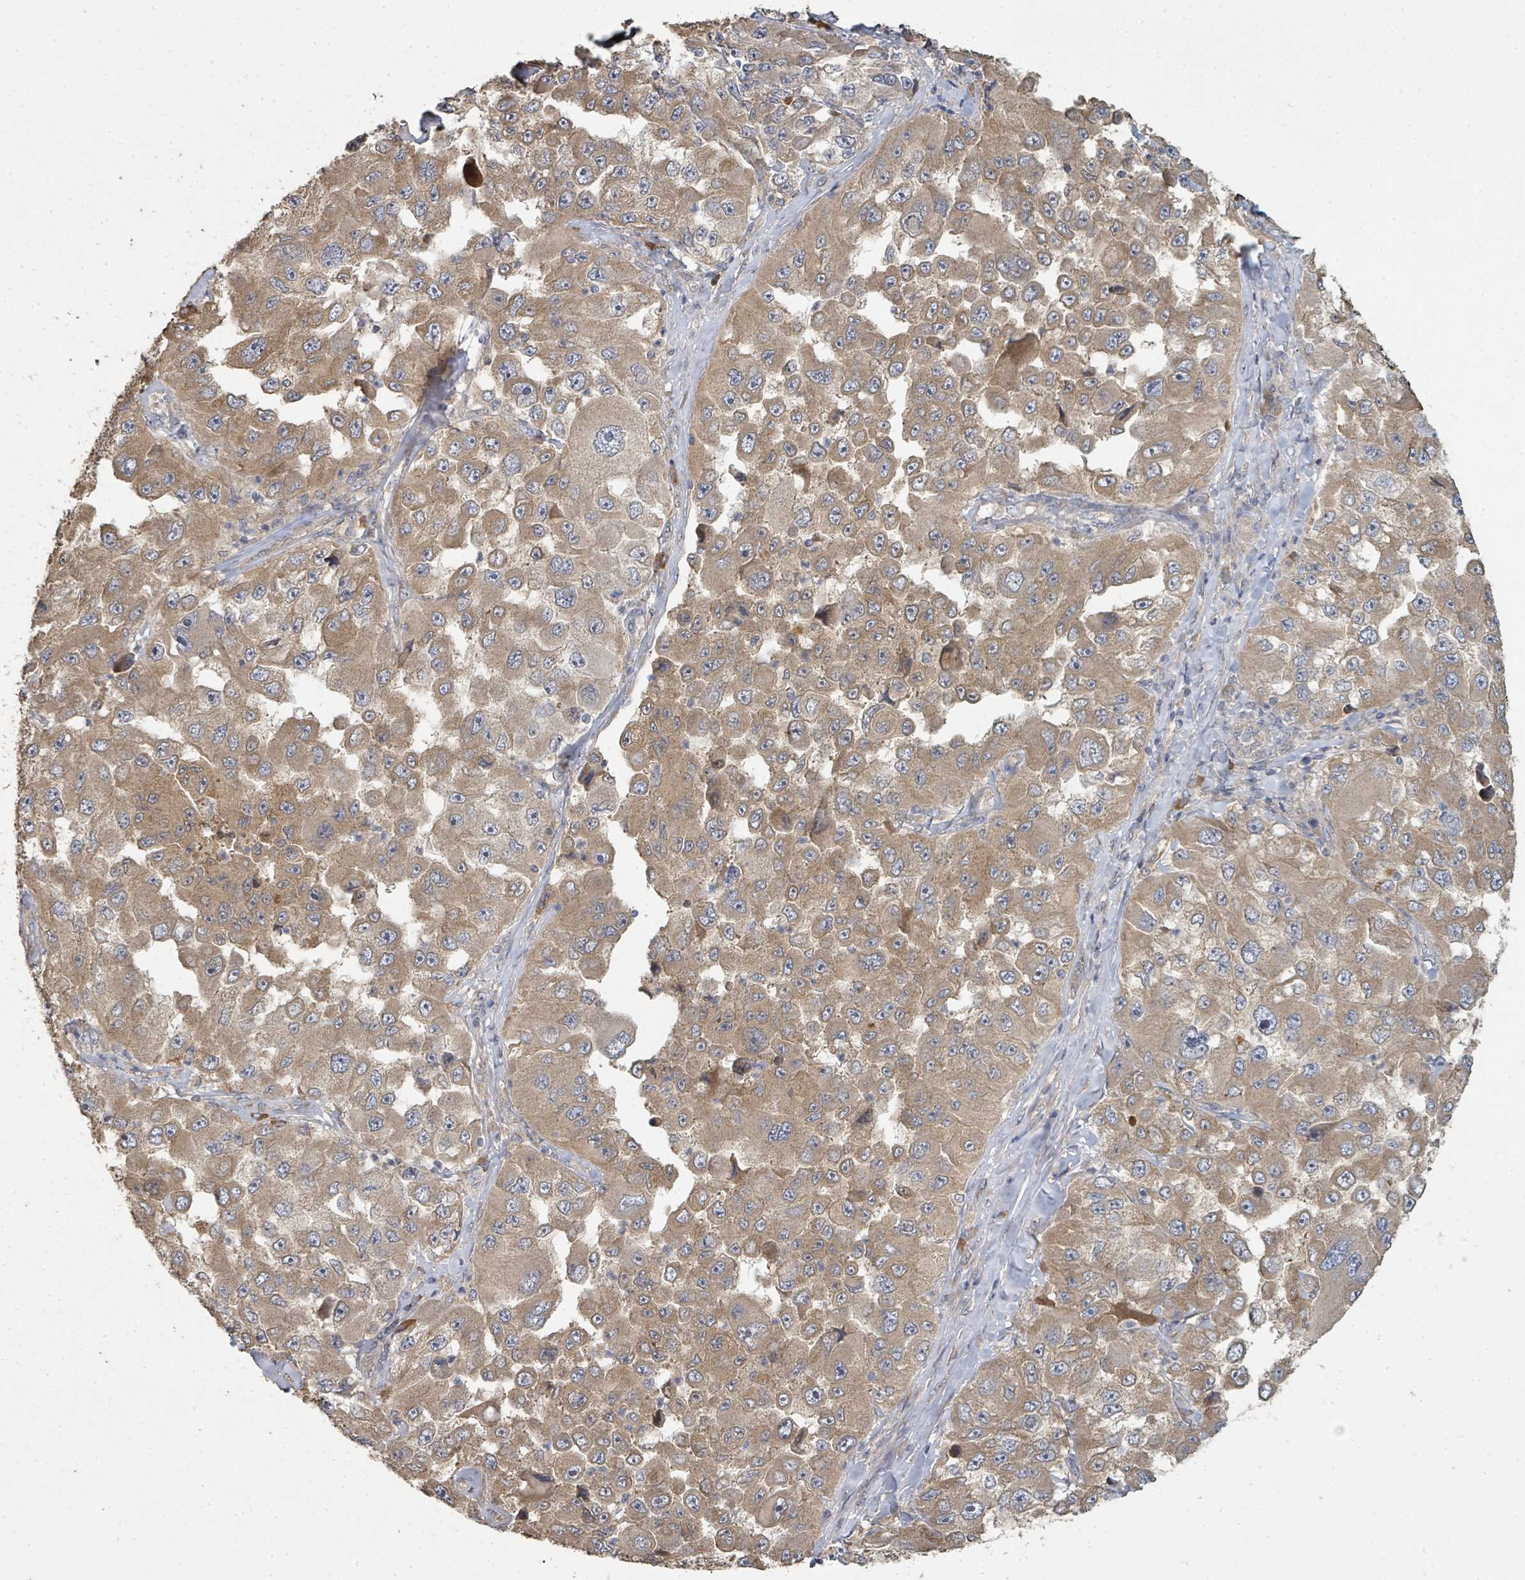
{"staining": {"intensity": "moderate", "quantity": ">75%", "location": "cytoplasmic/membranous"}, "tissue": "melanoma", "cell_type": "Tumor cells", "image_type": "cancer", "snomed": [{"axis": "morphology", "description": "Malignant melanoma, Metastatic site"}, {"axis": "topography", "description": "Lymph node"}], "caption": "IHC image of human malignant melanoma (metastatic site) stained for a protein (brown), which shows medium levels of moderate cytoplasmic/membranous expression in about >75% of tumor cells.", "gene": "WDFY1", "patient": {"sex": "male", "age": 62}}